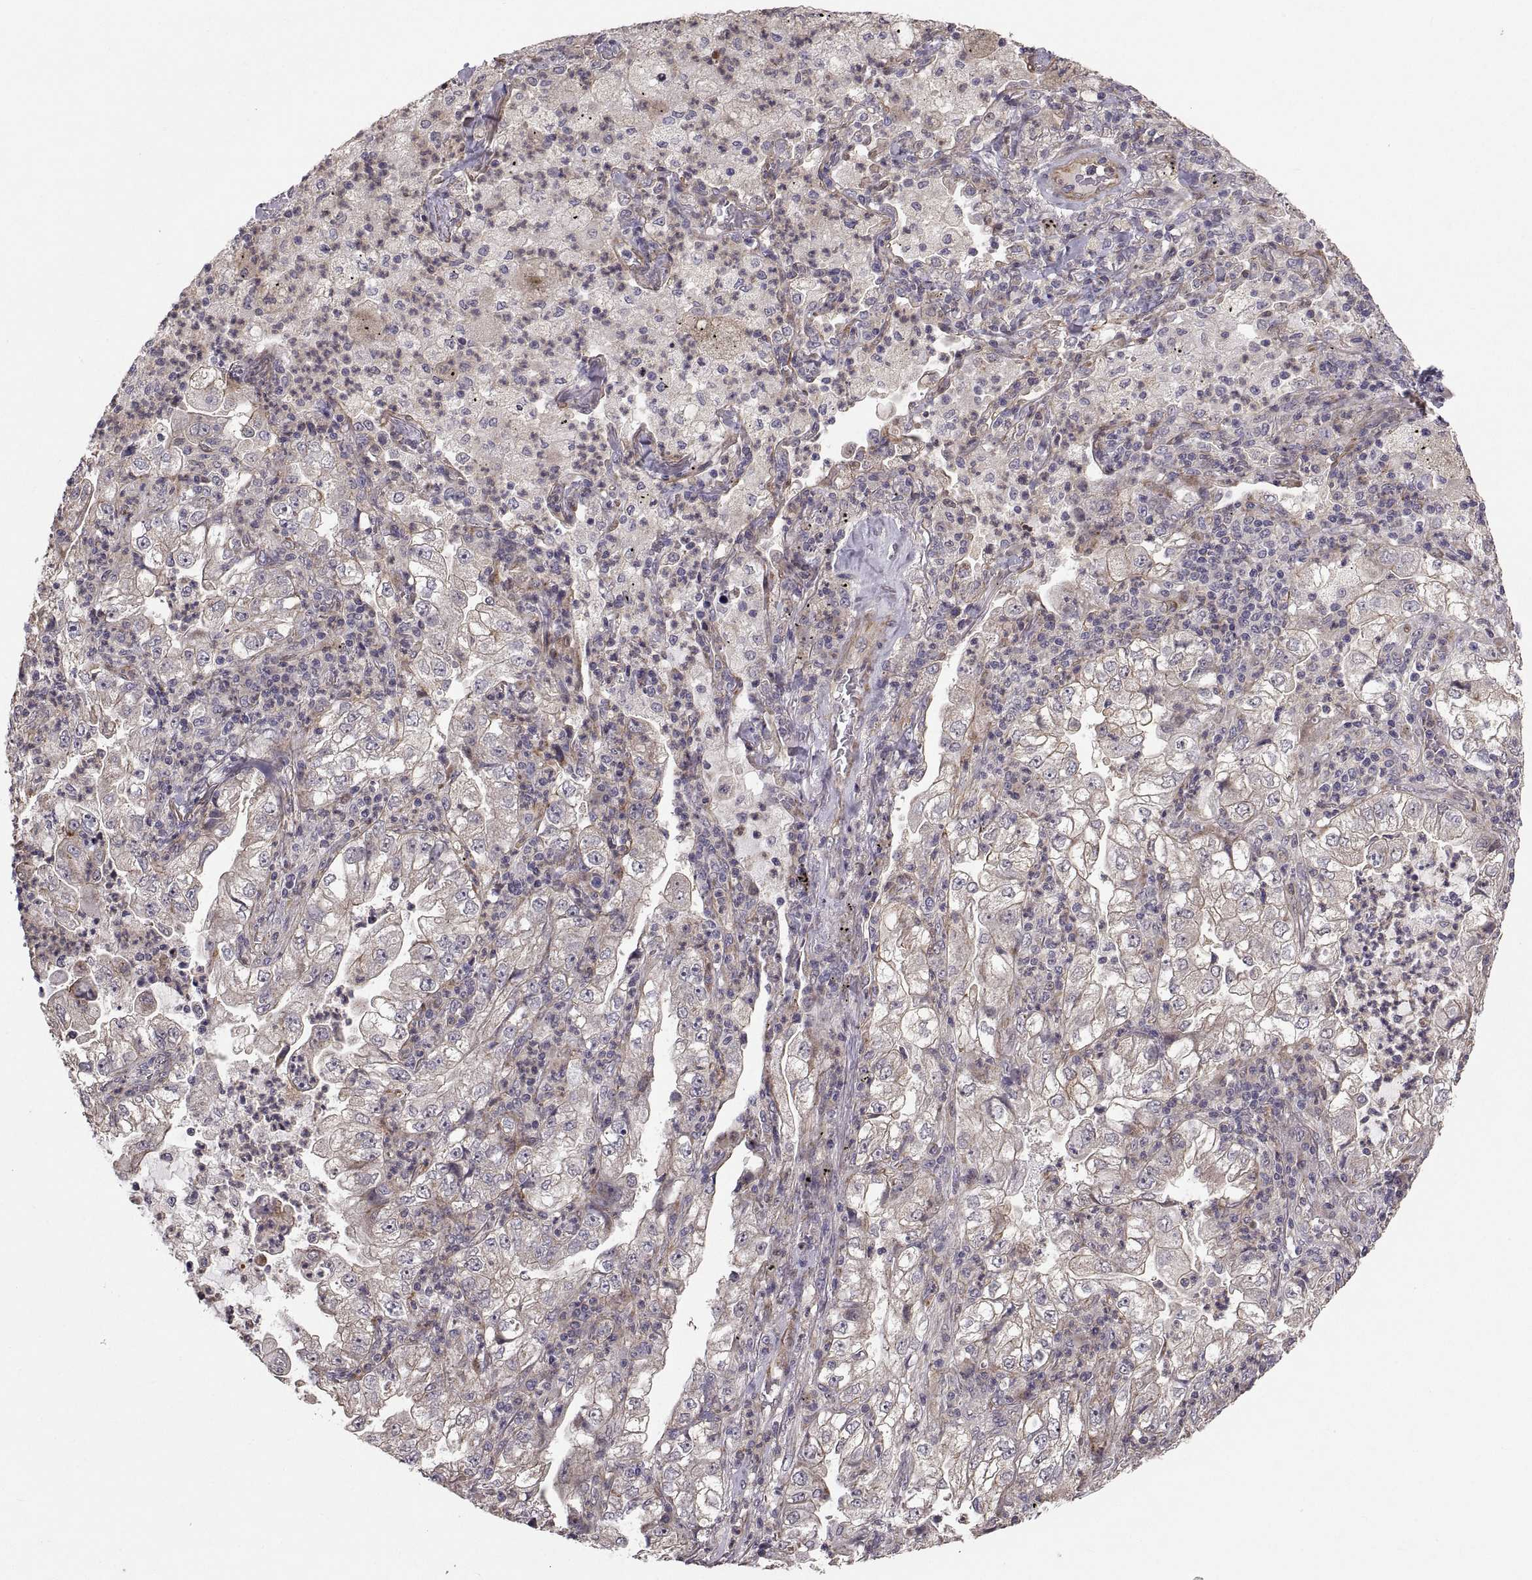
{"staining": {"intensity": "weak", "quantity": "<25%", "location": "cytoplasmic/membranous"}, "tissue": "lung cancer", "cell_type": "Tumor cells", "image_type": "cancer", "snomed": [{"axis": "morphology", "description": "Adenocarcinoma, NOS"}, {"axis": "topography", "description": "Lung"}], "caption": "Immunohistochemistry (IHC) histopathology image of neoplastic tissue: human lung cancer (adenocarcinoma) stained with DAB shows no significant protein staining in tumor cells. (Brightfield microscopy of DAB (3,3'-diaminobenzidine) IHC at high magnification).", "gene": "PMM2", "patient": {"sex": "female", "age": 73}}